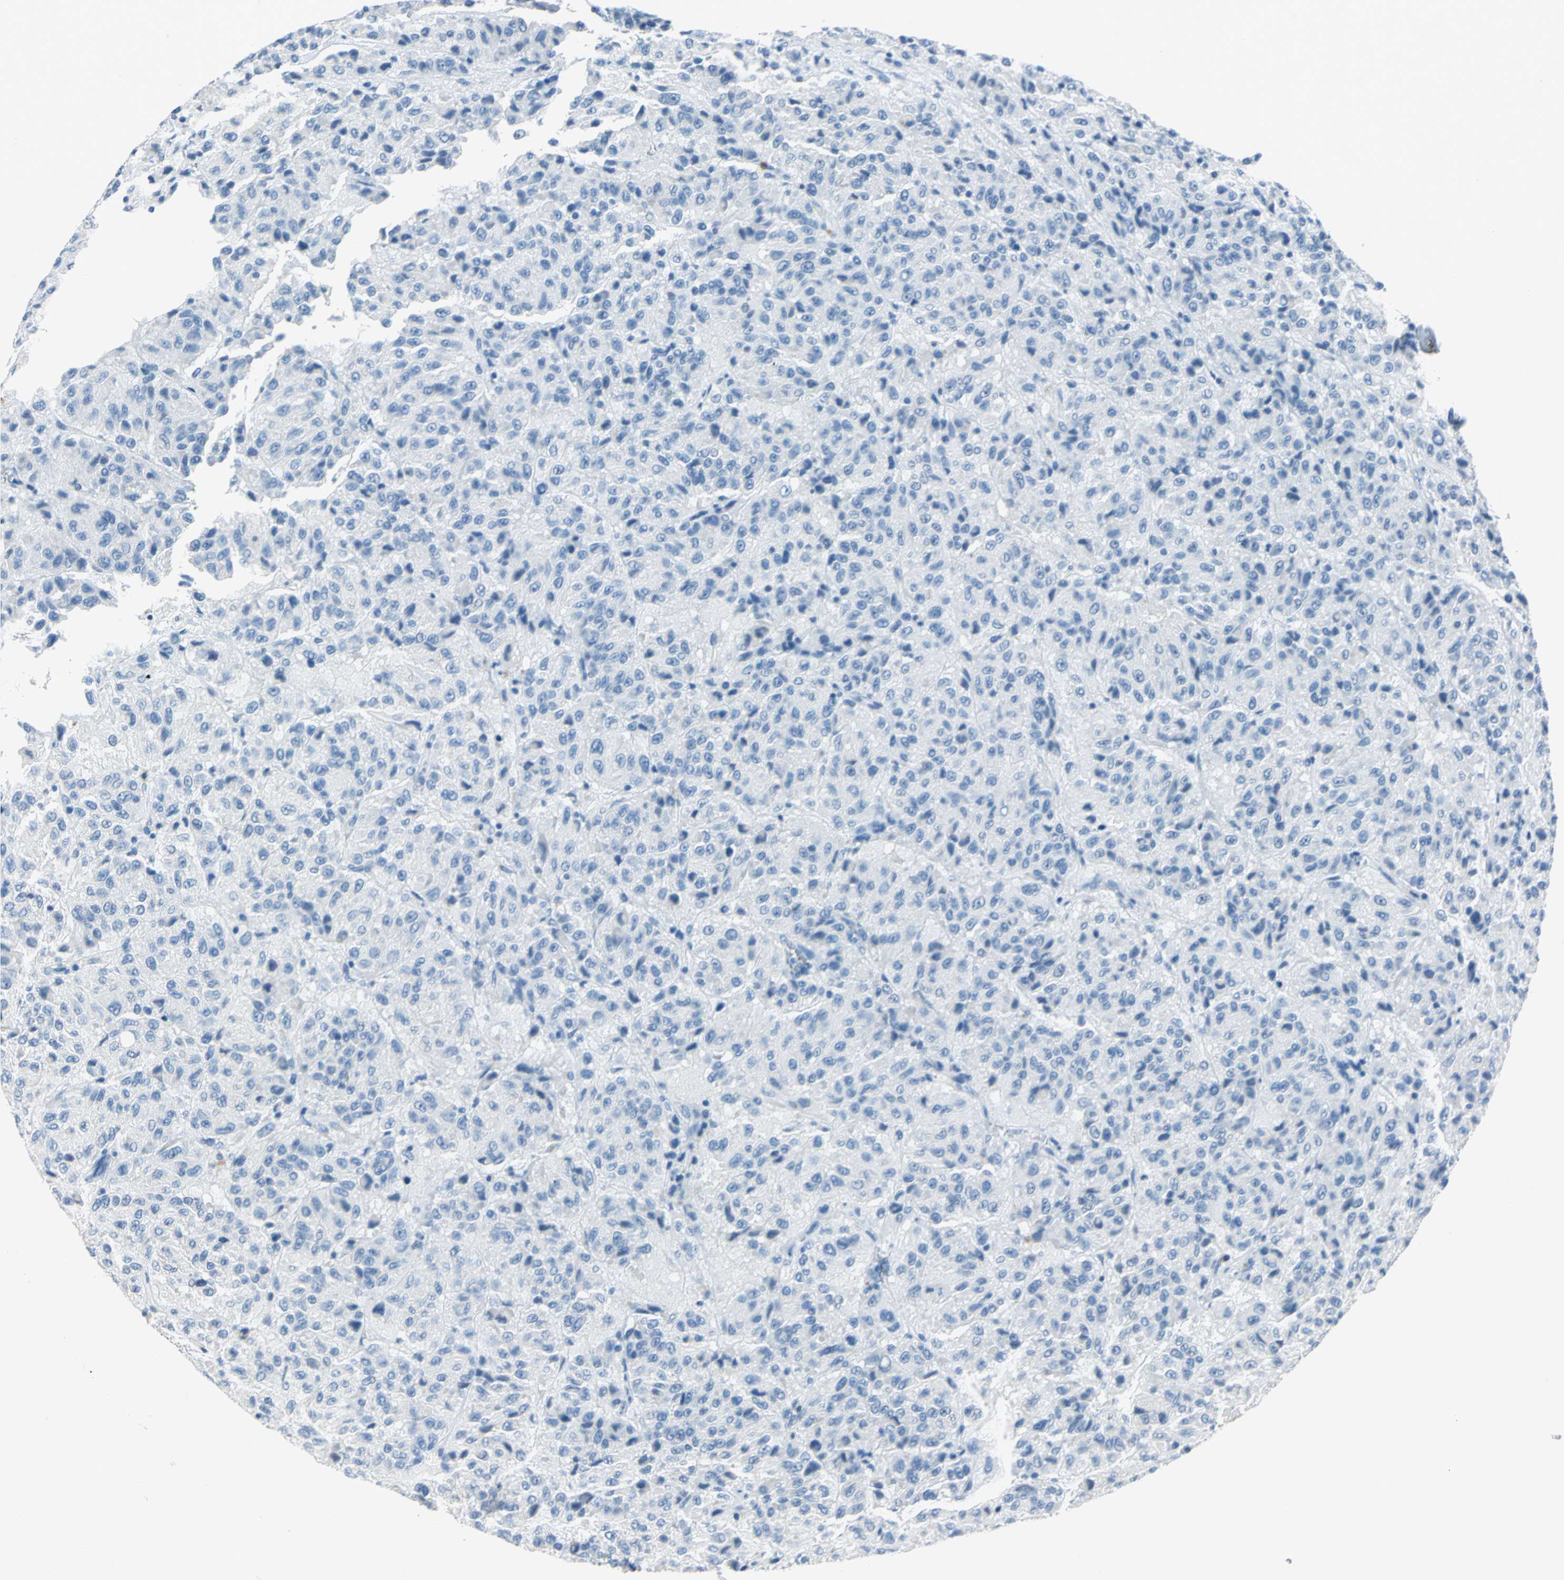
{"staining": {"intensity": "negative", "quantity": "none", "location": "none"}, "tissue": "melanoma", "cell_type": "Tumor cells", "image_type": "cancer", "snomed": [{"axis": "morphology", "description": "Malignant melanoma, Metastatic site"}, {"axis": "topography", "description": "Lung"}], "caption": "Protein analysis of melanoma exhibits no significant positivity in tumor cells.", "gene": "PKLR", "patient": {"sex": "male", "age": 64}}